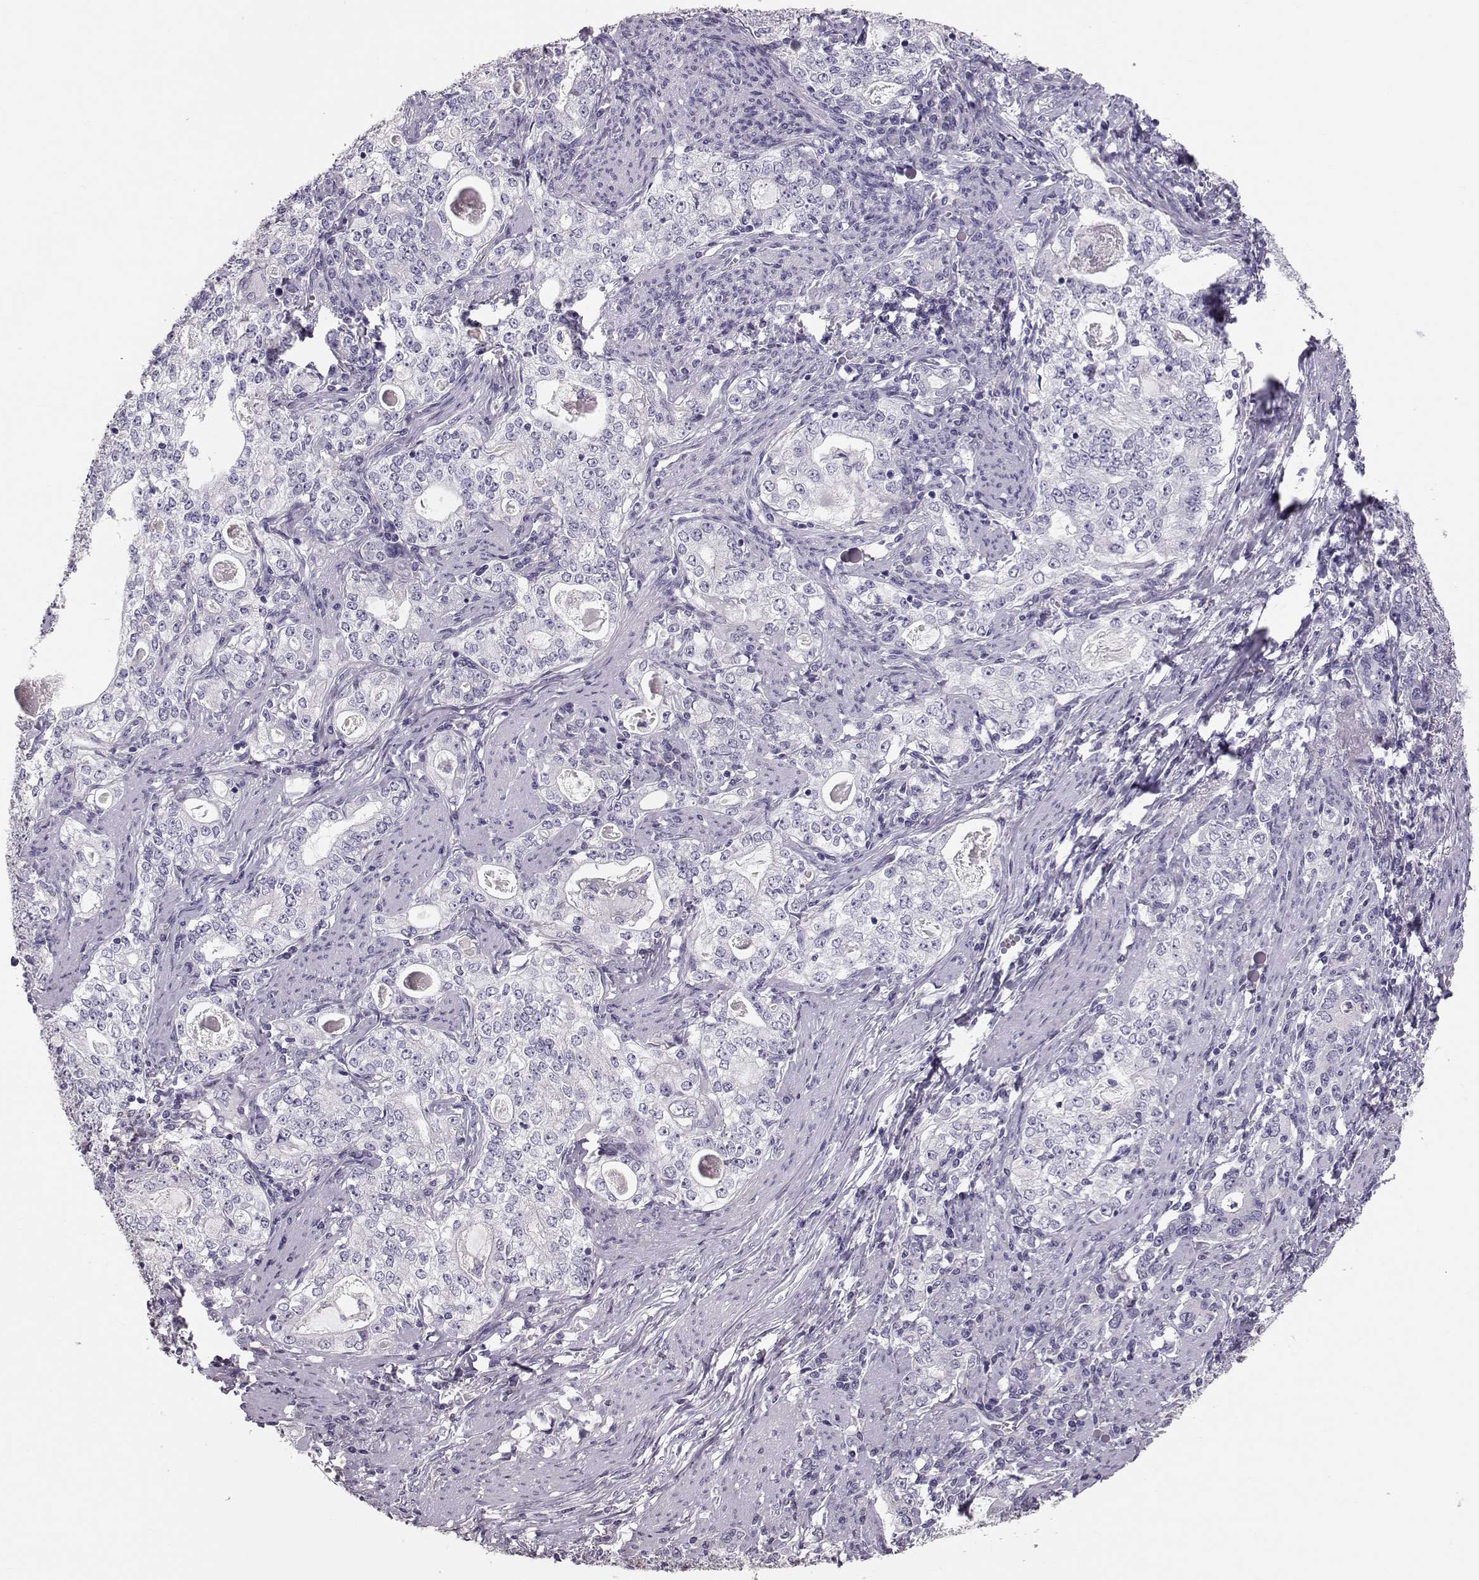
{"staining": {"intensity": "negative", "quantity": "none", "location": "none"}, "tissue": "stomach cancer", "cell_type": "Tumor cells", "image_type": "cancer", "snomed": [{"axis": "morphology", "description": "Adenocarcinoma, NOS"}, {"axis": "topography", "description": "Stomach, lower"}], "caption": "A photomicrograph of human adenocarcinoma (stomach) is negative for staining in tumor cells.", "gene": "POU1F1", "patient": {"sex": "female", "age": 72}}